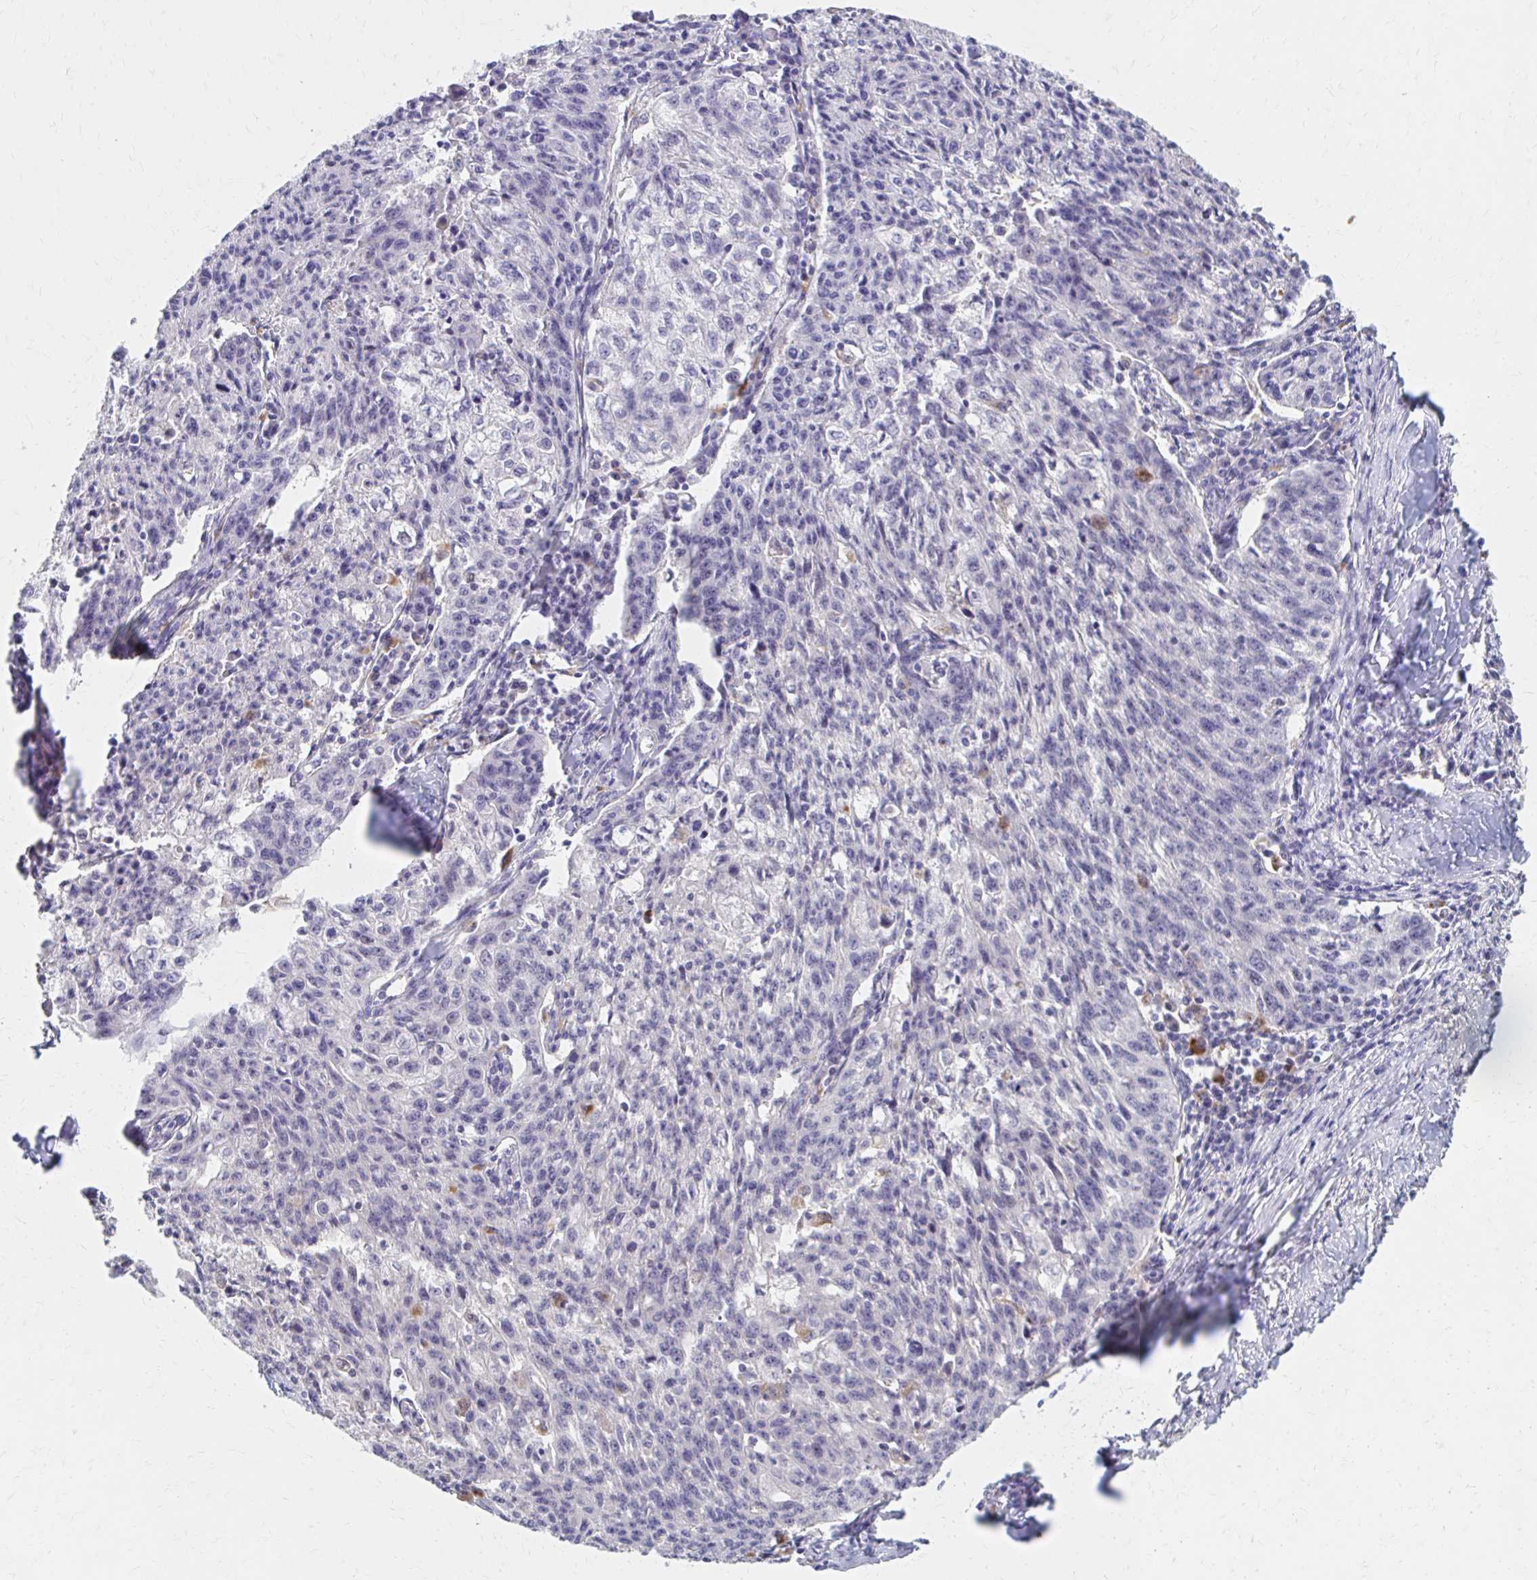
{"staining": {"intensity": "negative", "quantity": "none", "location": "none"}, "tissue": "lung cancer", "cell_type": "Tumor cells", "image_type": "cancer", "snomed": [{"axis": "morphology", "description": "Squamous cell carcinoma, NOS"}, {"axis": "morphology", "description": "Squamous cell carcinoma, metastatic, NOS"}, {"axis": "topography", "description": "Bronchus"}, {"axis": "topography", "description": "Lung"}], "caption": "The histopathology image exhibits no staining of tumor cells in lung cancer.", "gene": "HMGCS2", "patient": {"sex": "male", "age": 62}}